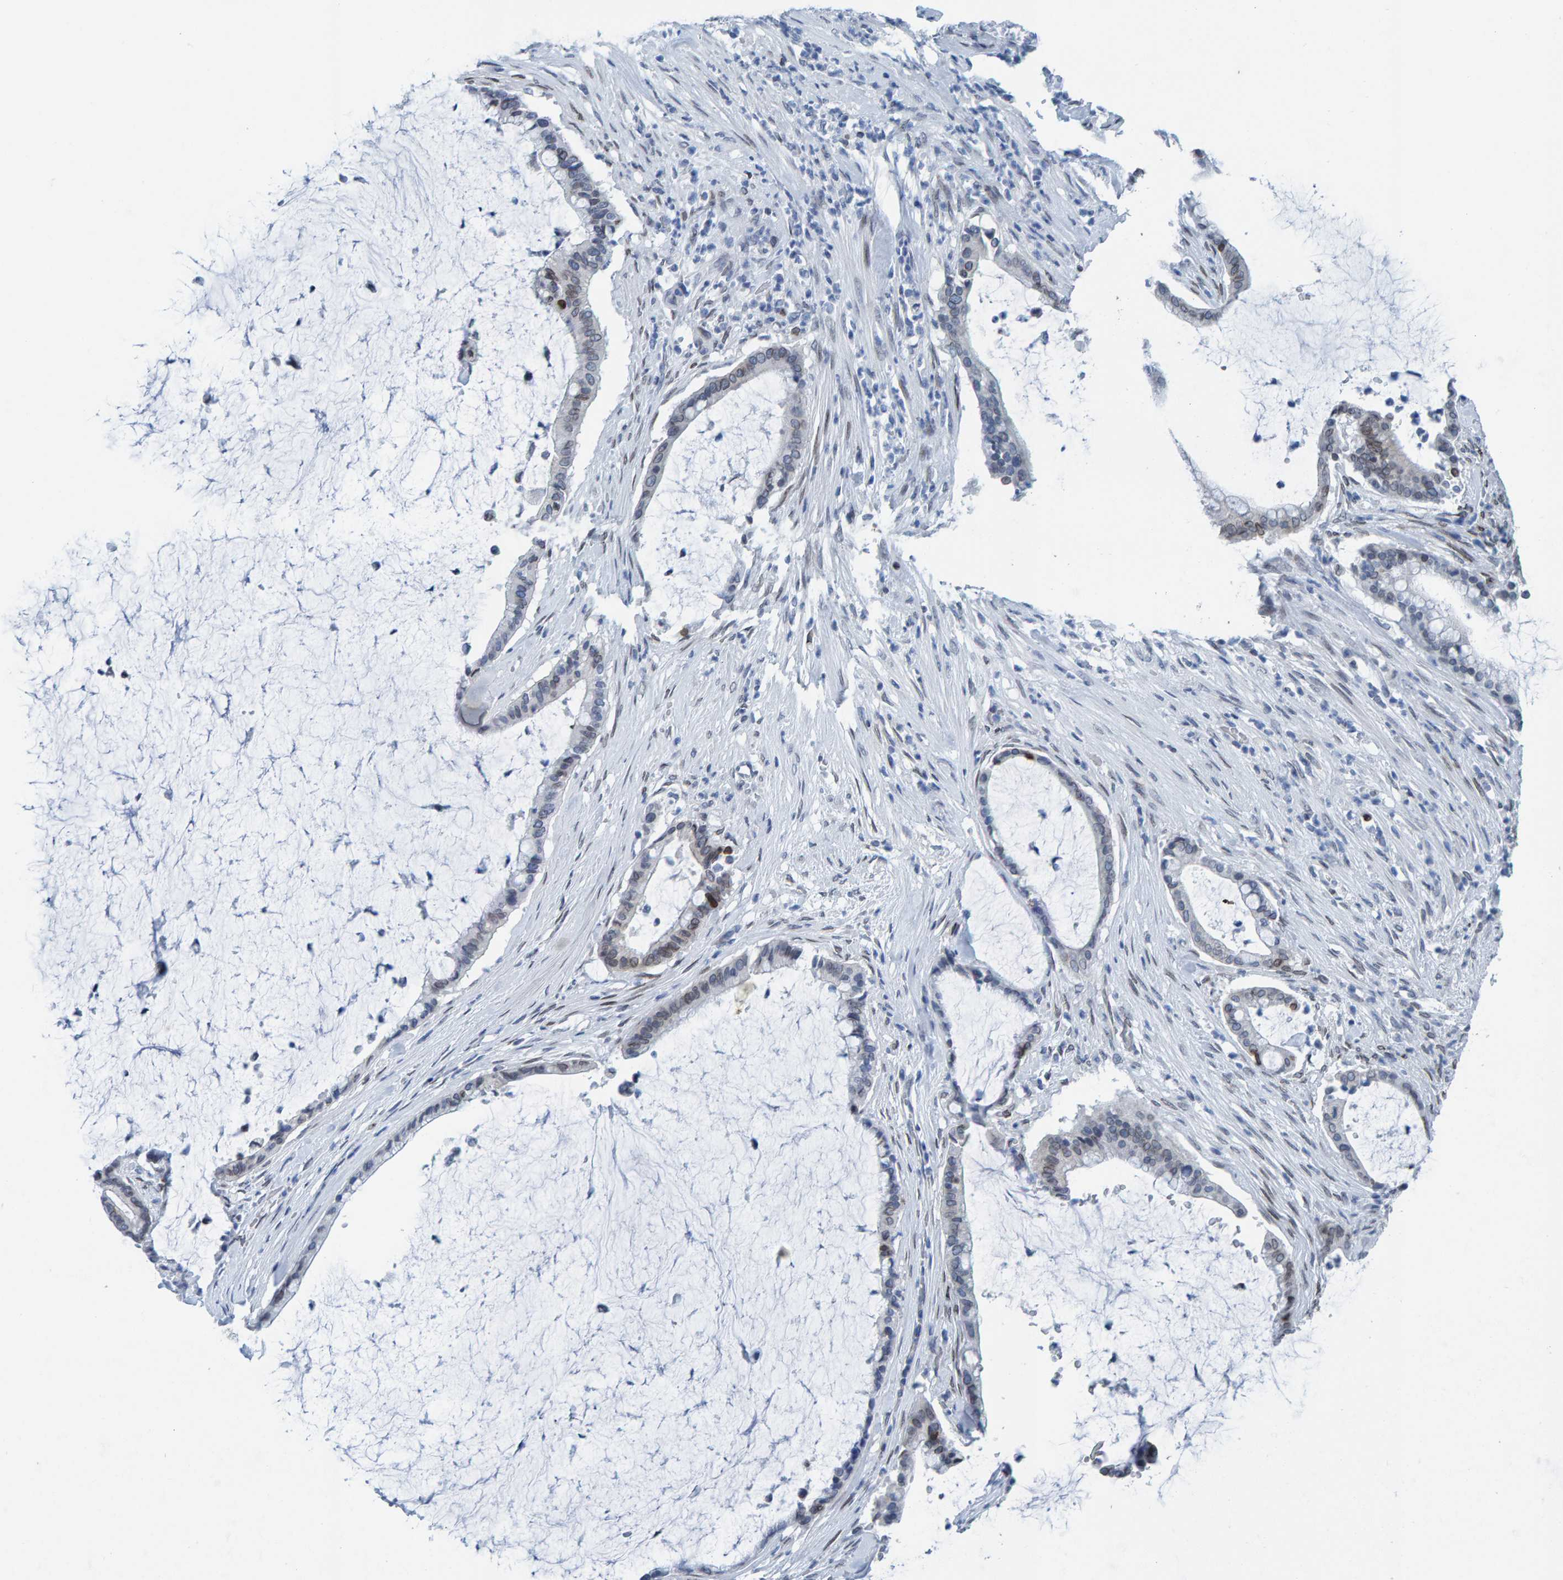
{"staining": {"intensity": "weak", "quantity": "25%-75%", "location": "cytoplasmic/membranous,nuclear"}, "tissue": "pancreatic cancer", "cell_type": "Tumor cells", "image_type": "cancer", "snomed": [{"axis": "morphology", "description": "Adenocarcinoma, NOS"}, {"axis": "topography", "description": "Pancreas"}], "caption": "About 25%-75% of tumor cells in human pancreatic adenocarcinoma show weak cytoplasmic/membranous and nuclear protein expression as visualized by brown immunohistochemical staining.", "gene": "LMNB2", "patient": {"sex": "male", "age": 41}}